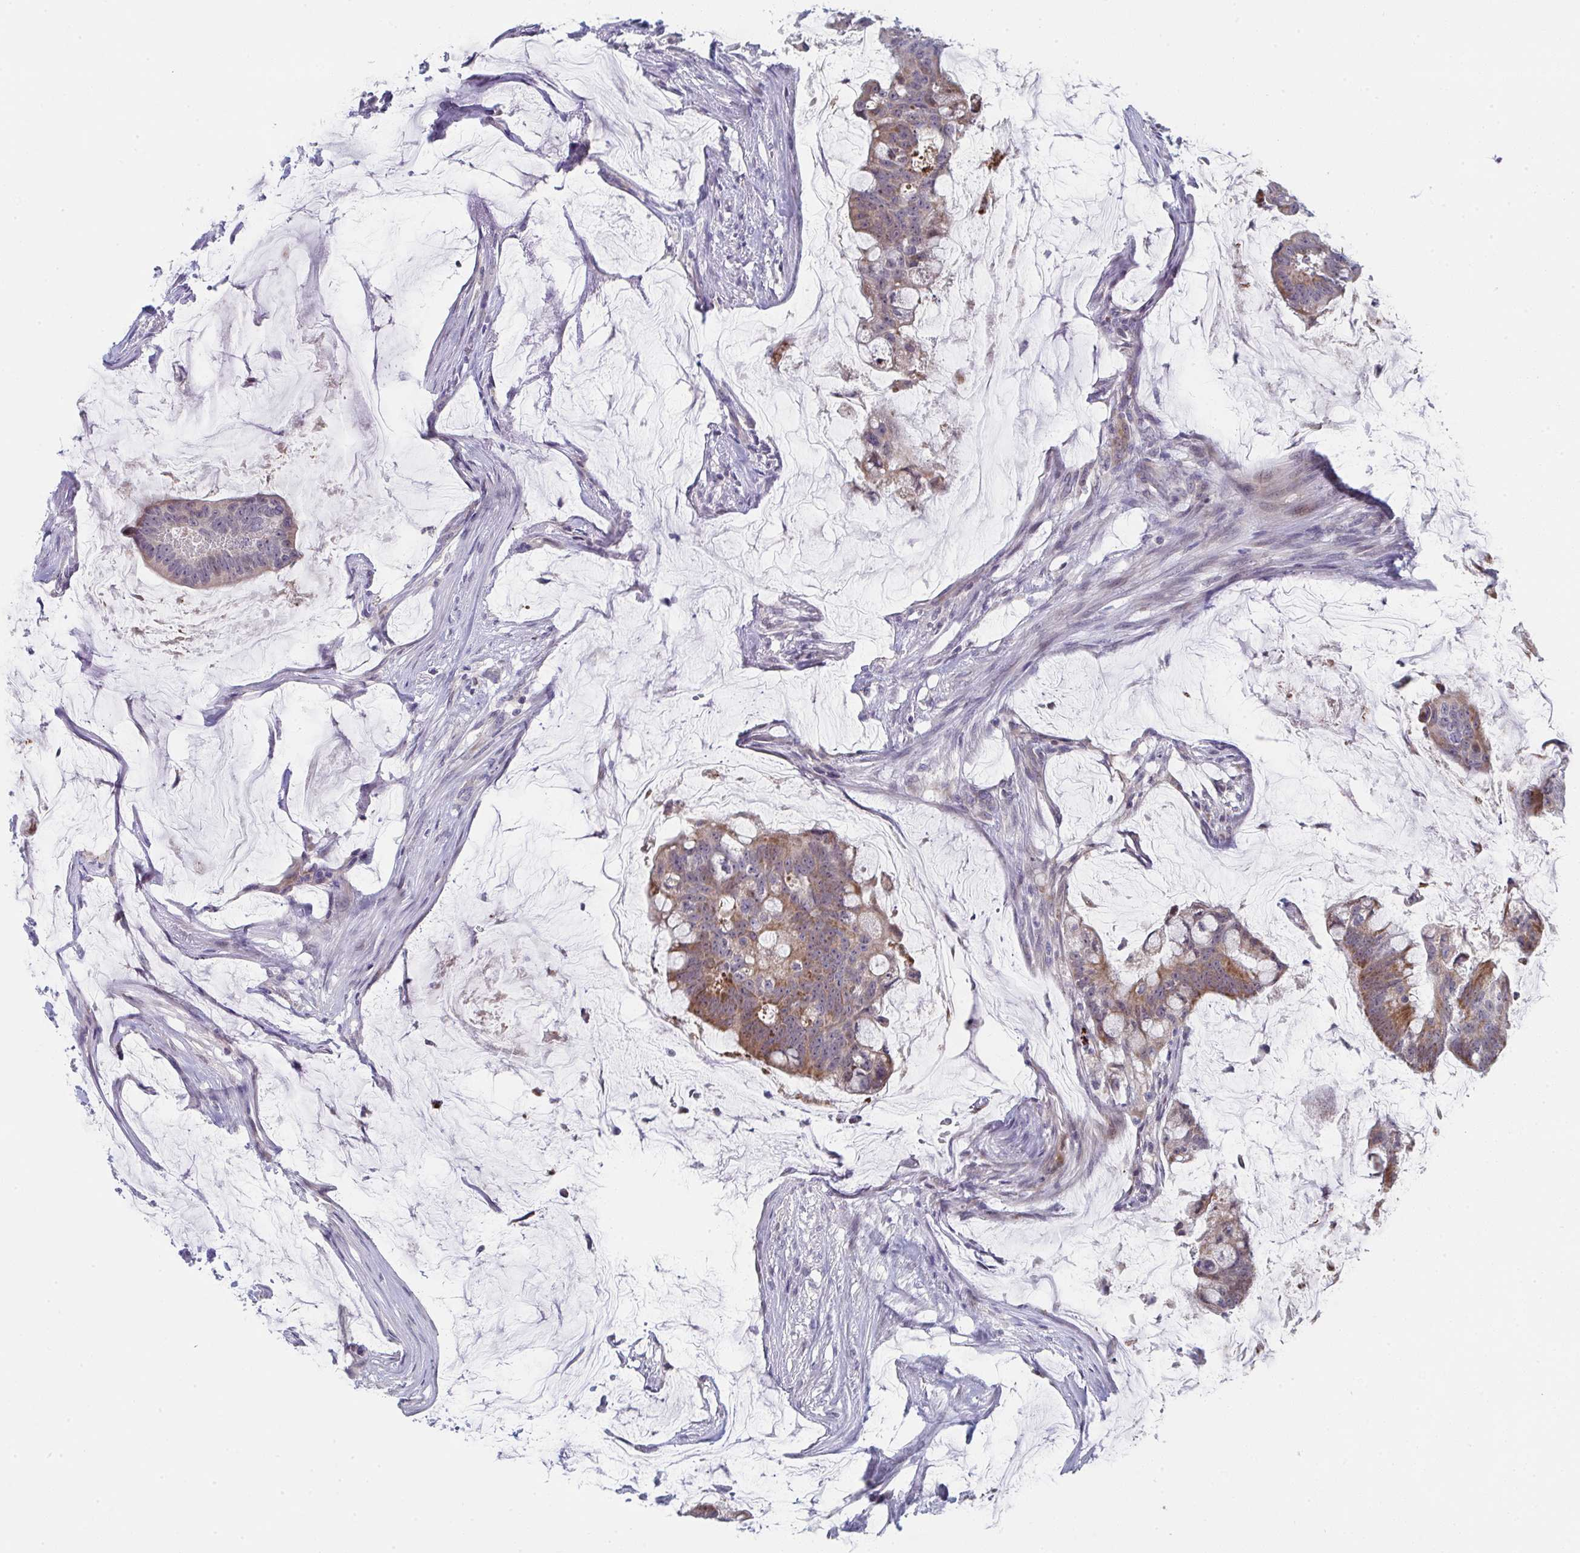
{"staining": {"intensity": "moderate", "quantity": ">75%", "location": "cytoplasmic/membranous"}, "tissue": "colorectal cancer", "cell_type": "Tumor cells", "image_type": "cancer", "snomed": [{"axis": "morphology", "description": "Adenocarcinoma, NOS"}, {"axis": "topography", "description": "Colon"}], "caption": "Tumor cells exhibit medium levels of moderate cytoplasmic/membranous staining in about >75% of cells in human colorectal cancer (adenocarcinoma).", "gene": "VWDE", "patient": {"sex": "male", "age": 62}}